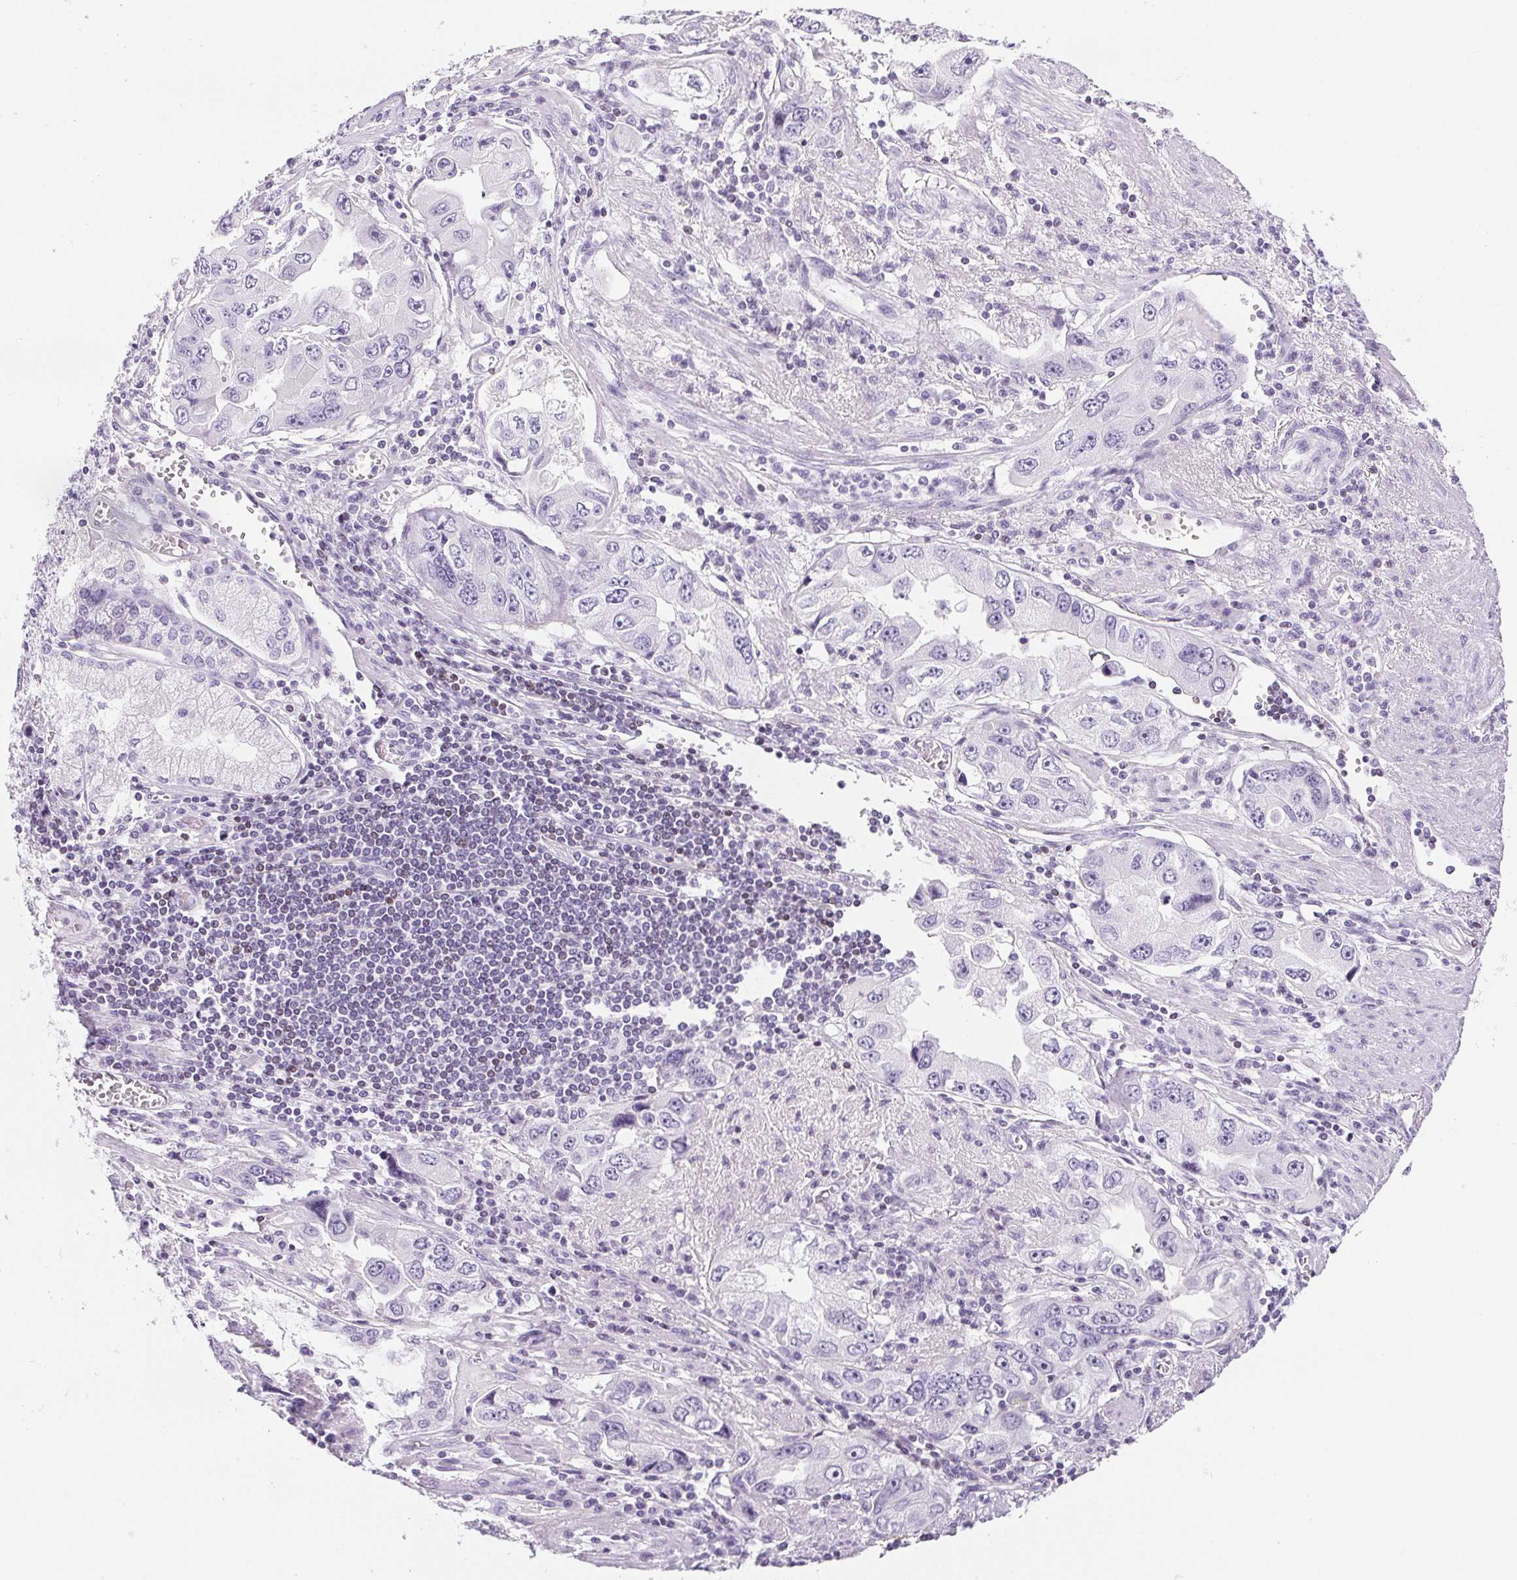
{"staining": {"intensity": "negative", "quantity": "none", "location": "none"}, "tissue": "stomach cancer", "cell_type": "Tumor cells", "image_type": "cancer", "snomed": [{"axis": "morphology", "description": "Adenocarcinoma, NOS"}, {"axis": "topography", "description": "Stomach, lower"}], "caption": "Stomach adenocarcinoma stained for a protein using immunohistochemistry displays no positivity tumor cells.", "gene": "BEND2", "patient": {"sex": "female", "age": 93}}